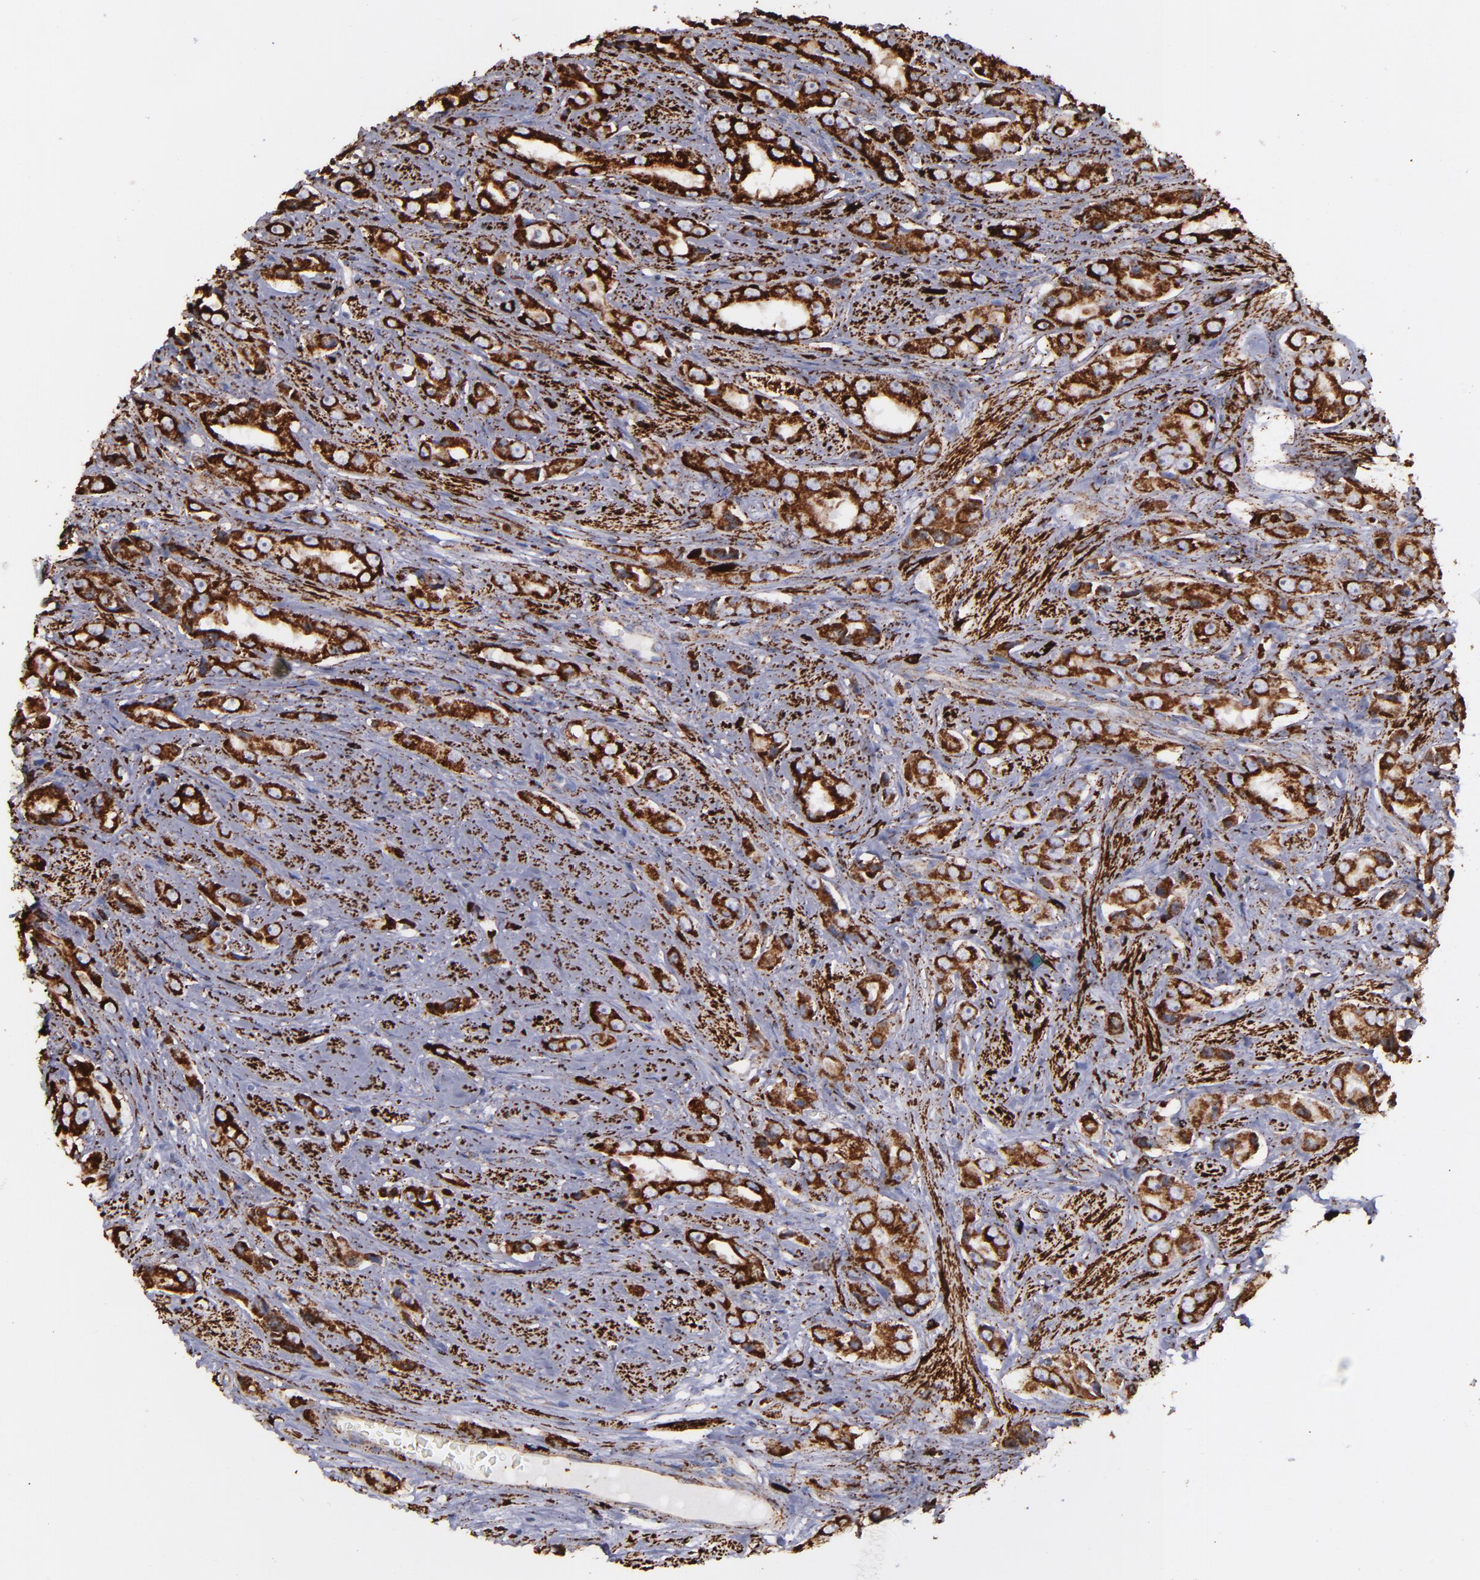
{"staining": {"intensity": "strong", "quantity": ">75%", "location": "cytoplasmic/membranous"}, "tissue": "prostate cancer", "cell_type": "Tumor cells", "image_type": "cancer", "snomed": [{"axis": "morphology", "description": "Adenocarcinoma, Medium grade"}, {"axis": "topography", "description": "Prostate"}], "caption": "The micrograph shows staining of medium-grade adenocarcinoma (prostate), revealing strong cytoplasmic/membranous protein positivity (brown color) within tumor cells.", "gene": "MAOB", "patient": {"sex": "male", "age": 53}}